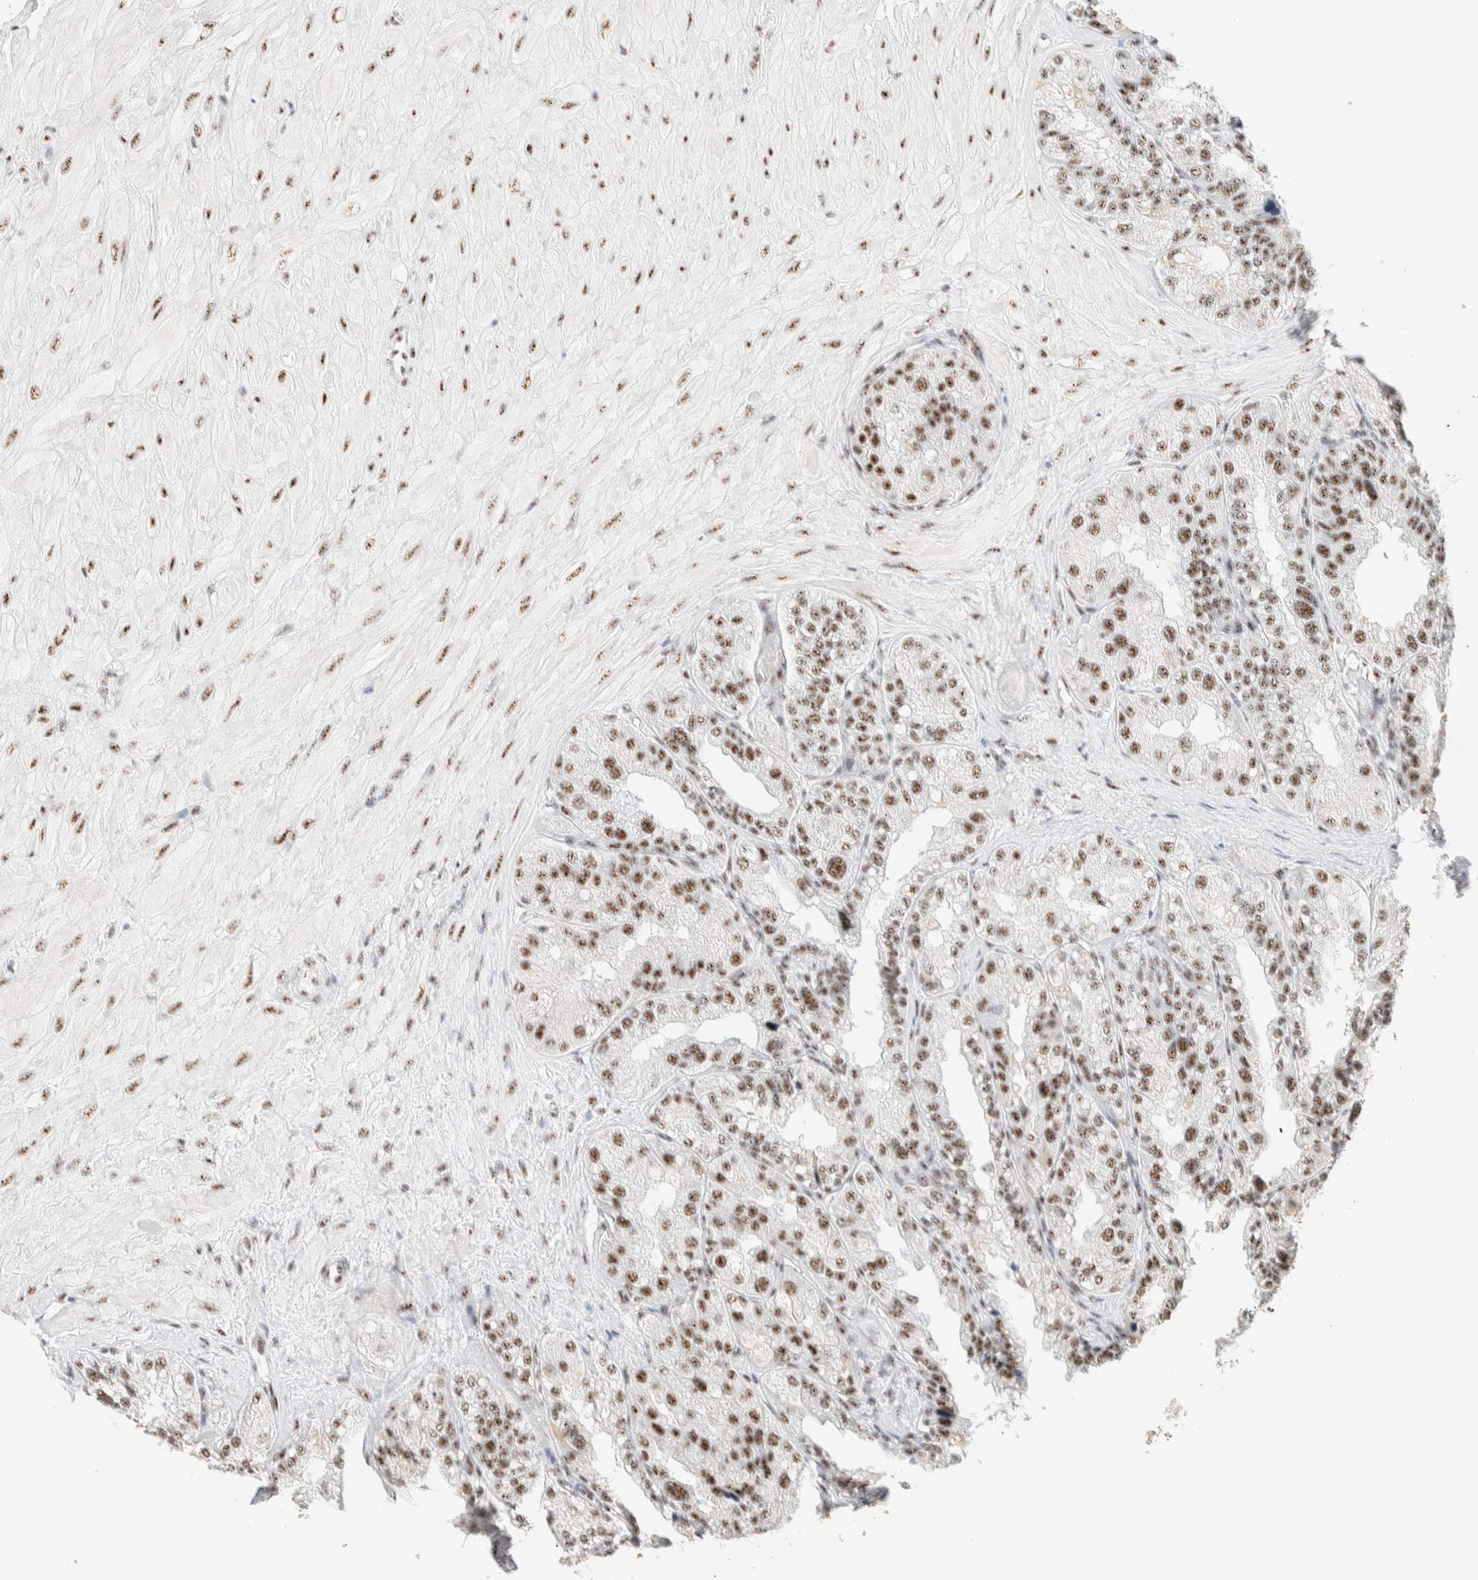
{"staining": {"intensity": "moderate", "quantity": ">75%", "location": "nuclear"}, "tissue": "seminal vesicle", "cell_type": "Glandular cells", "image_type": "normal", "snomed": [{"axis": "morphology", "description": "Normal tissue, NOS"}, {"axis": "topography", "description": "Prostate"}, {"axis": "topography", "description": "Seminal veicle"}], "caption": "High-power microscopy captured an immunohistochemistry micrograph of unremarkable seminal vesicle, revealing moderate nuclear positivity in approximately >75% of glandular cells.", "gene": "SON", "patient": {"sex": "male", "age": 51}}